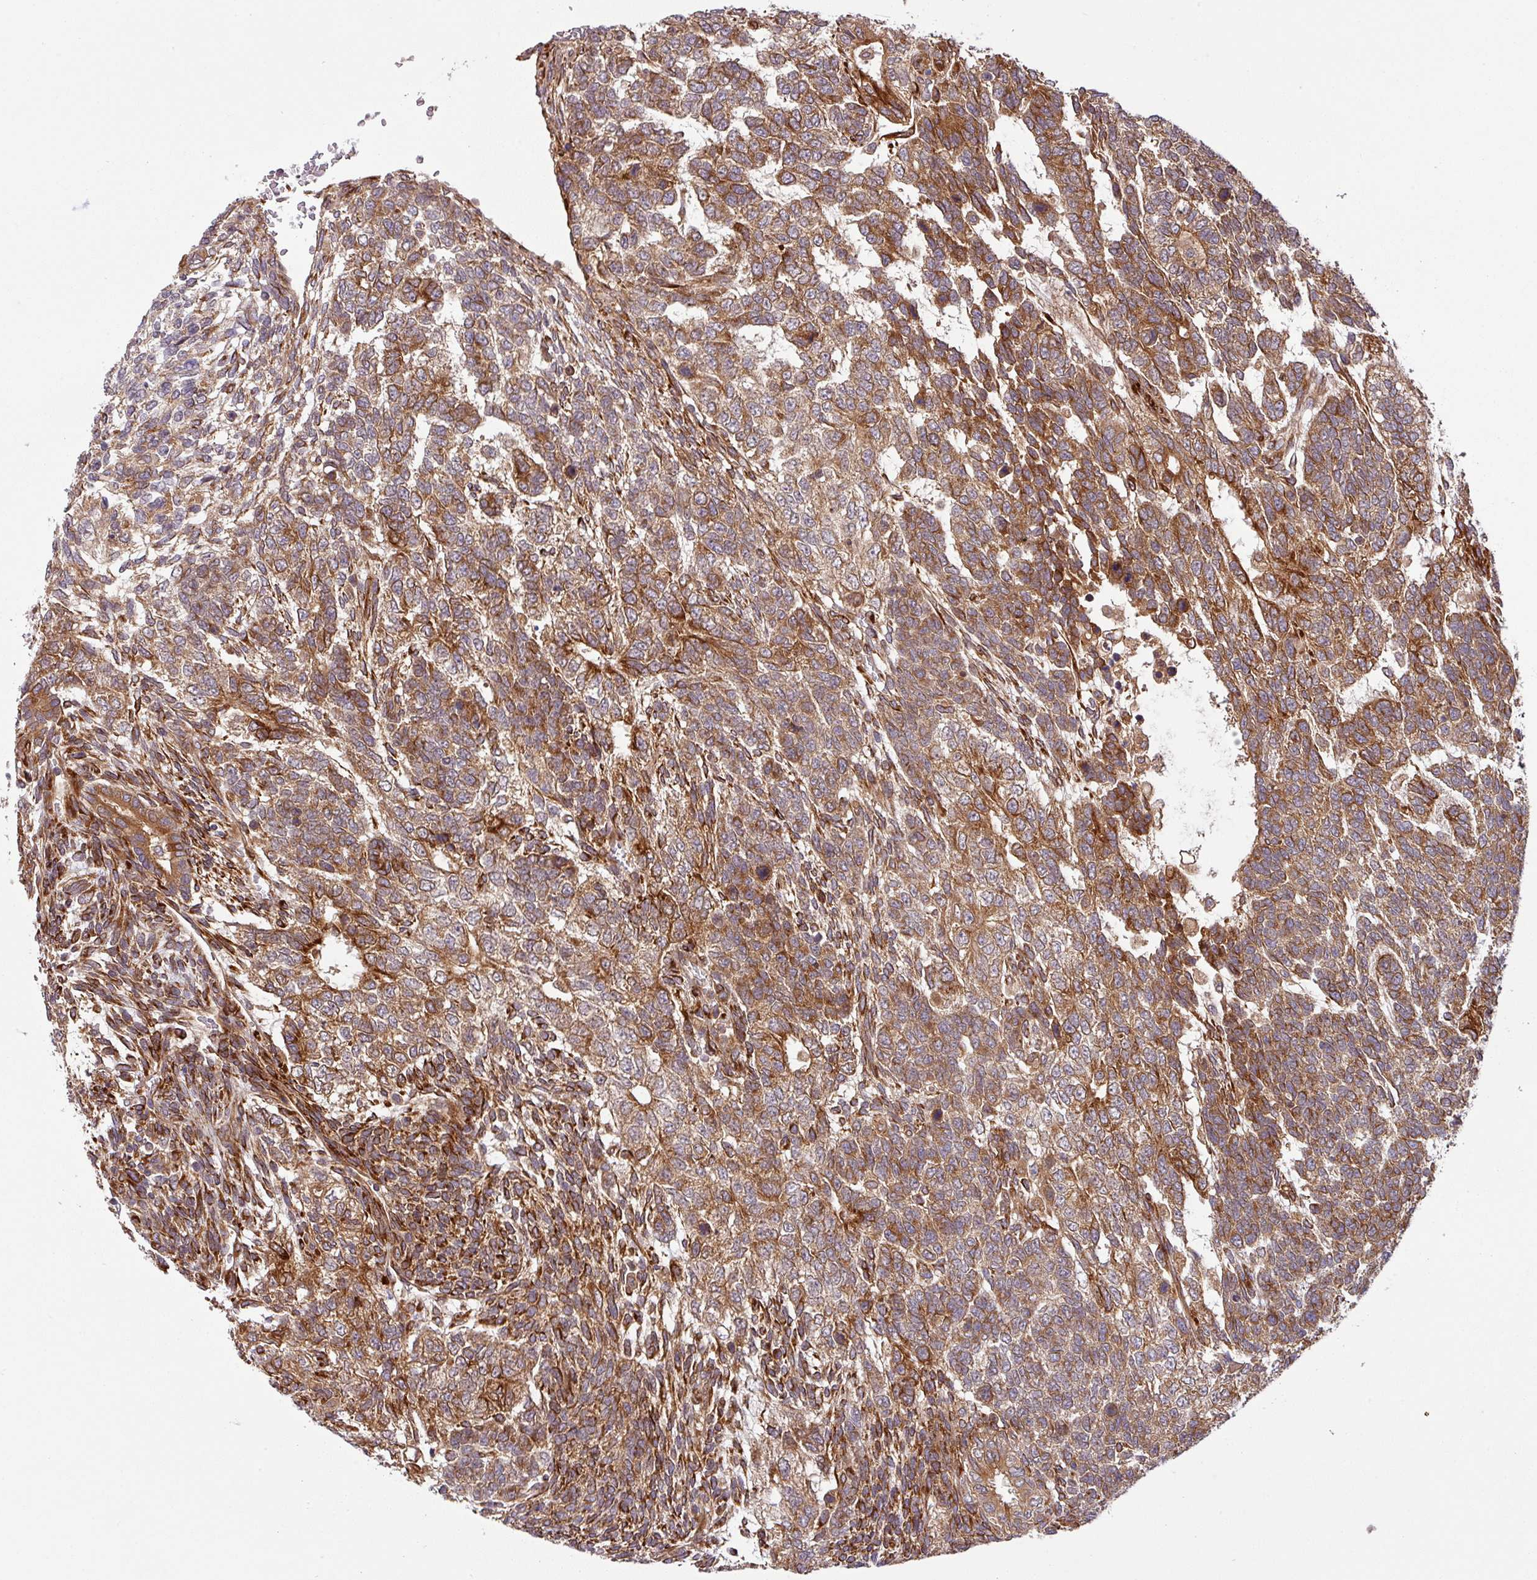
{"staining": {"intensity": "strong", "quantity": ">75%", "location": "cytoplasmic/membranous"}, "tissue": "testis cancer", "cell_type": "Tumor cells", "image_type": "cancer", "snomed": [{"axis": "morphology", "description": "Carcinoma, Embryonal, NOS"}, {"axis": "topography", "description": "Testis"}], "caption": "Testis embryonal carcinoma stained with a brown dye shows strong cytoplasmic/membranous positive staining in approximately >75% of tumor cells.", "gene": "ART1", "patient": {"sex": "male", "age": 23}}